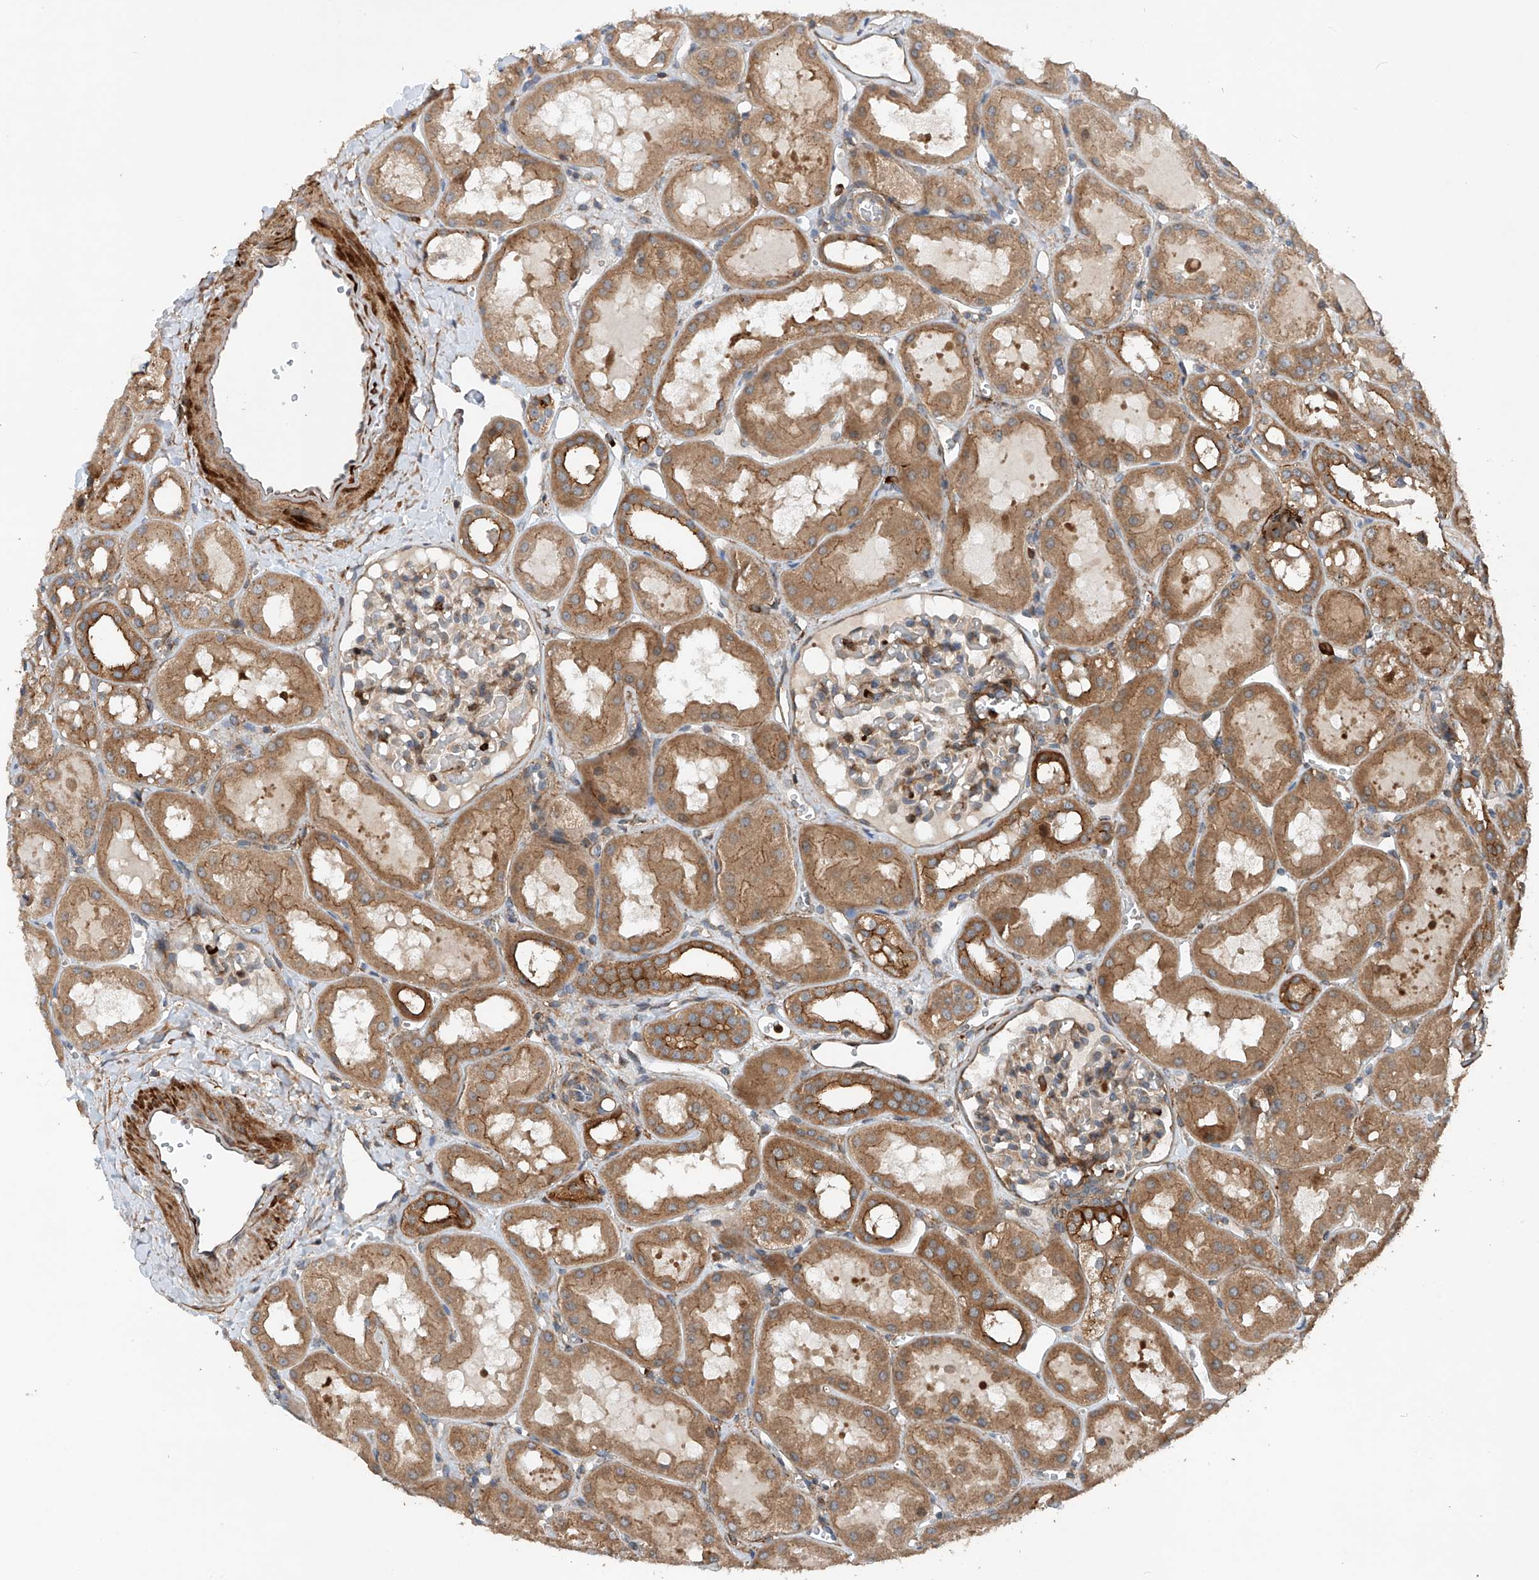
{"staining": {"intensity": "moderate", "quantity": "<25%", "location": "cytoplasmic/membranous"}, "tissue": "kidney", "cell_type": "Cells in glomeruli", "image_type": "normal", "snomed": [{"axis": "morphology", "description": "Normal tissue, NOS"}, {"axis": "topography", "description": "Kidney"}], "caption": "A low amount of moderate cytoplasmic/membranous expression is present in approximately <25% of cells in glomeruli in normal kidney. (Stains: DAB (3,3'-diaminobenzidine) in brown, nuclei in blue, Microscopy: brightfield microscopy at high magnification).", "gene": "CEP85L", "patient": {"sex": "male", "age": 16}}